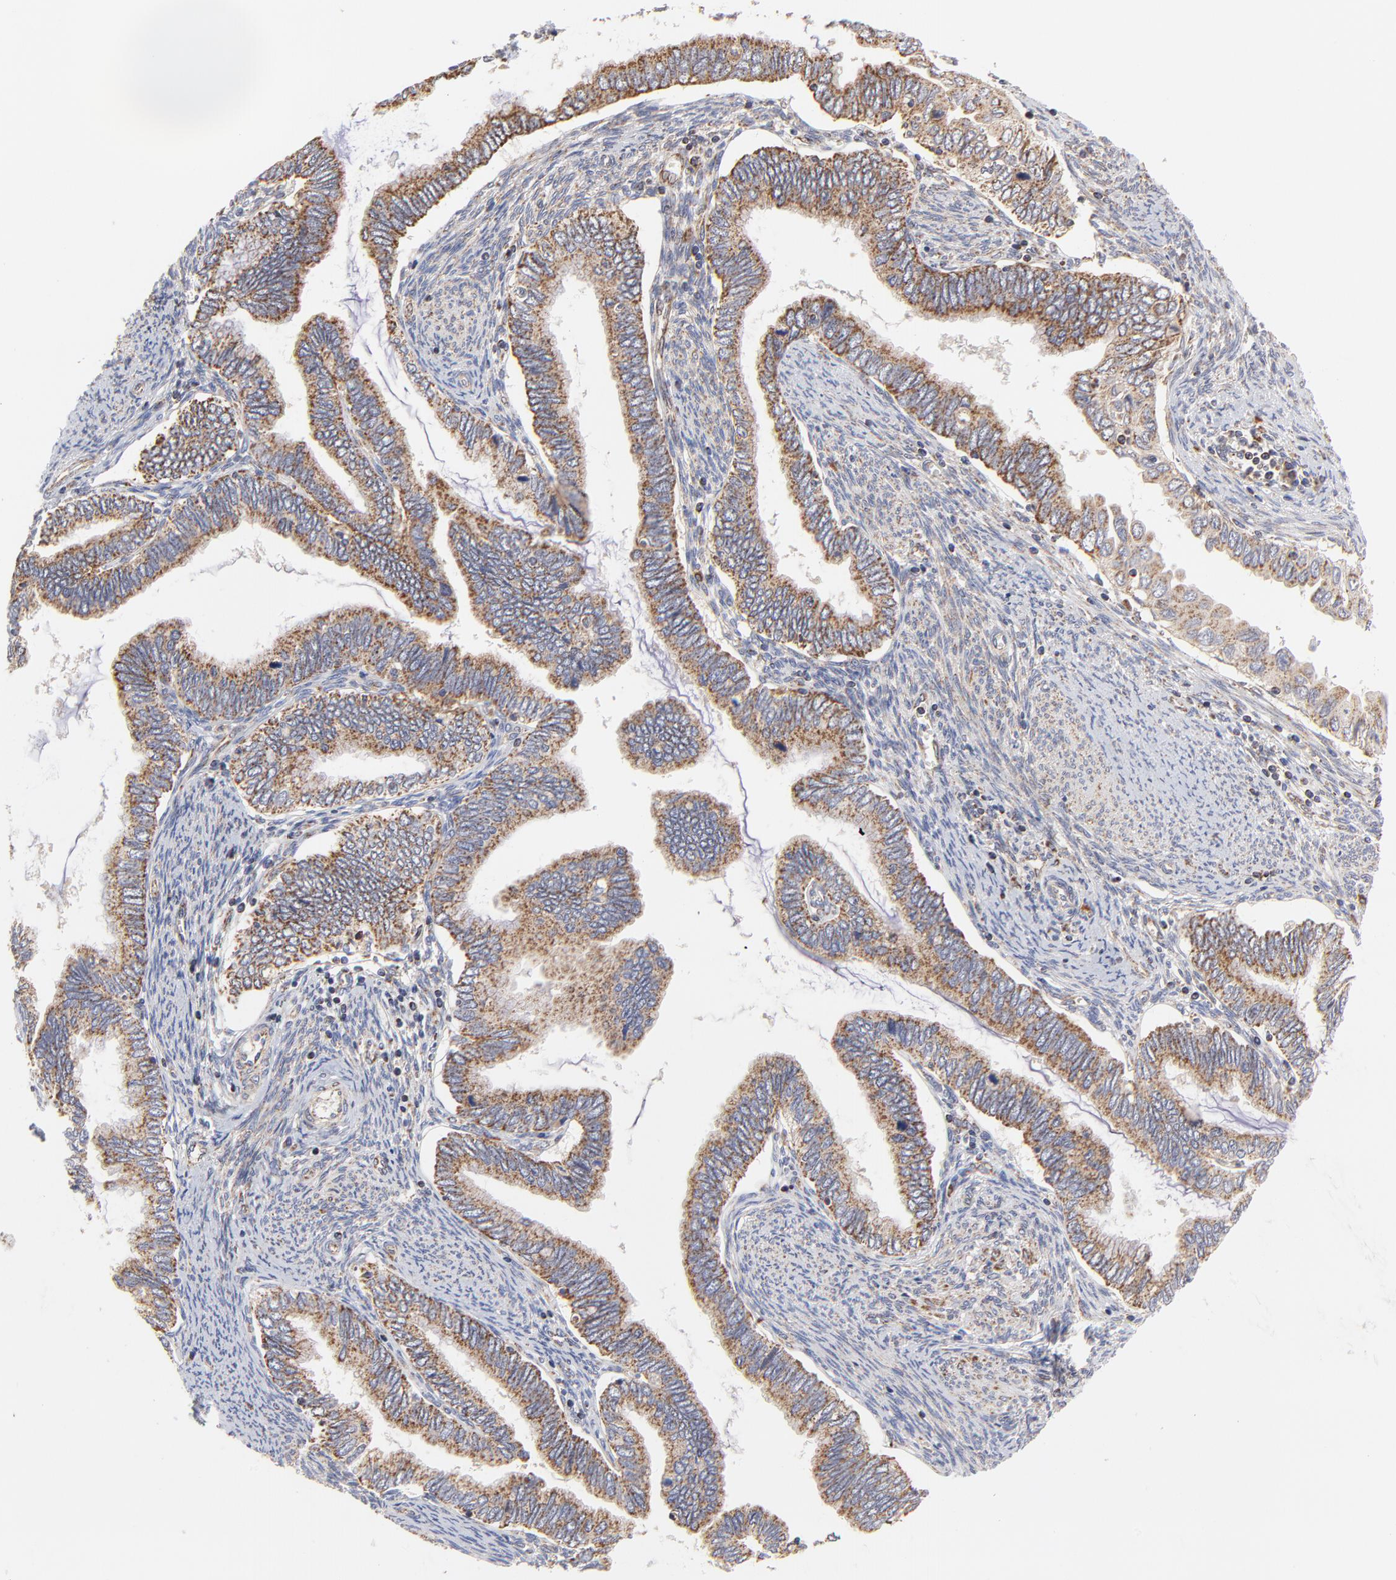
{"staining": {"intensity": "weak", "quantity": ">75%", "location": "cytoplasmic/membranous"}, "tissue": "cervical cancer", "cell_type": "Tumor cells", "image_type": "cancer", "snomed": [{"axis": "morphology", "description": "Adenocarcinoma, NOS"}, {"axis": "topography", "description": "Cervix"}], "caption": "Weak cytoplasmic/membranous staining for a protein is present in about >75% of tumor cells of cervical adenocarcinoma using immunohistochemistry.", "gene": "ZNF550", "patient": {"sex": "female", "age": 49}}